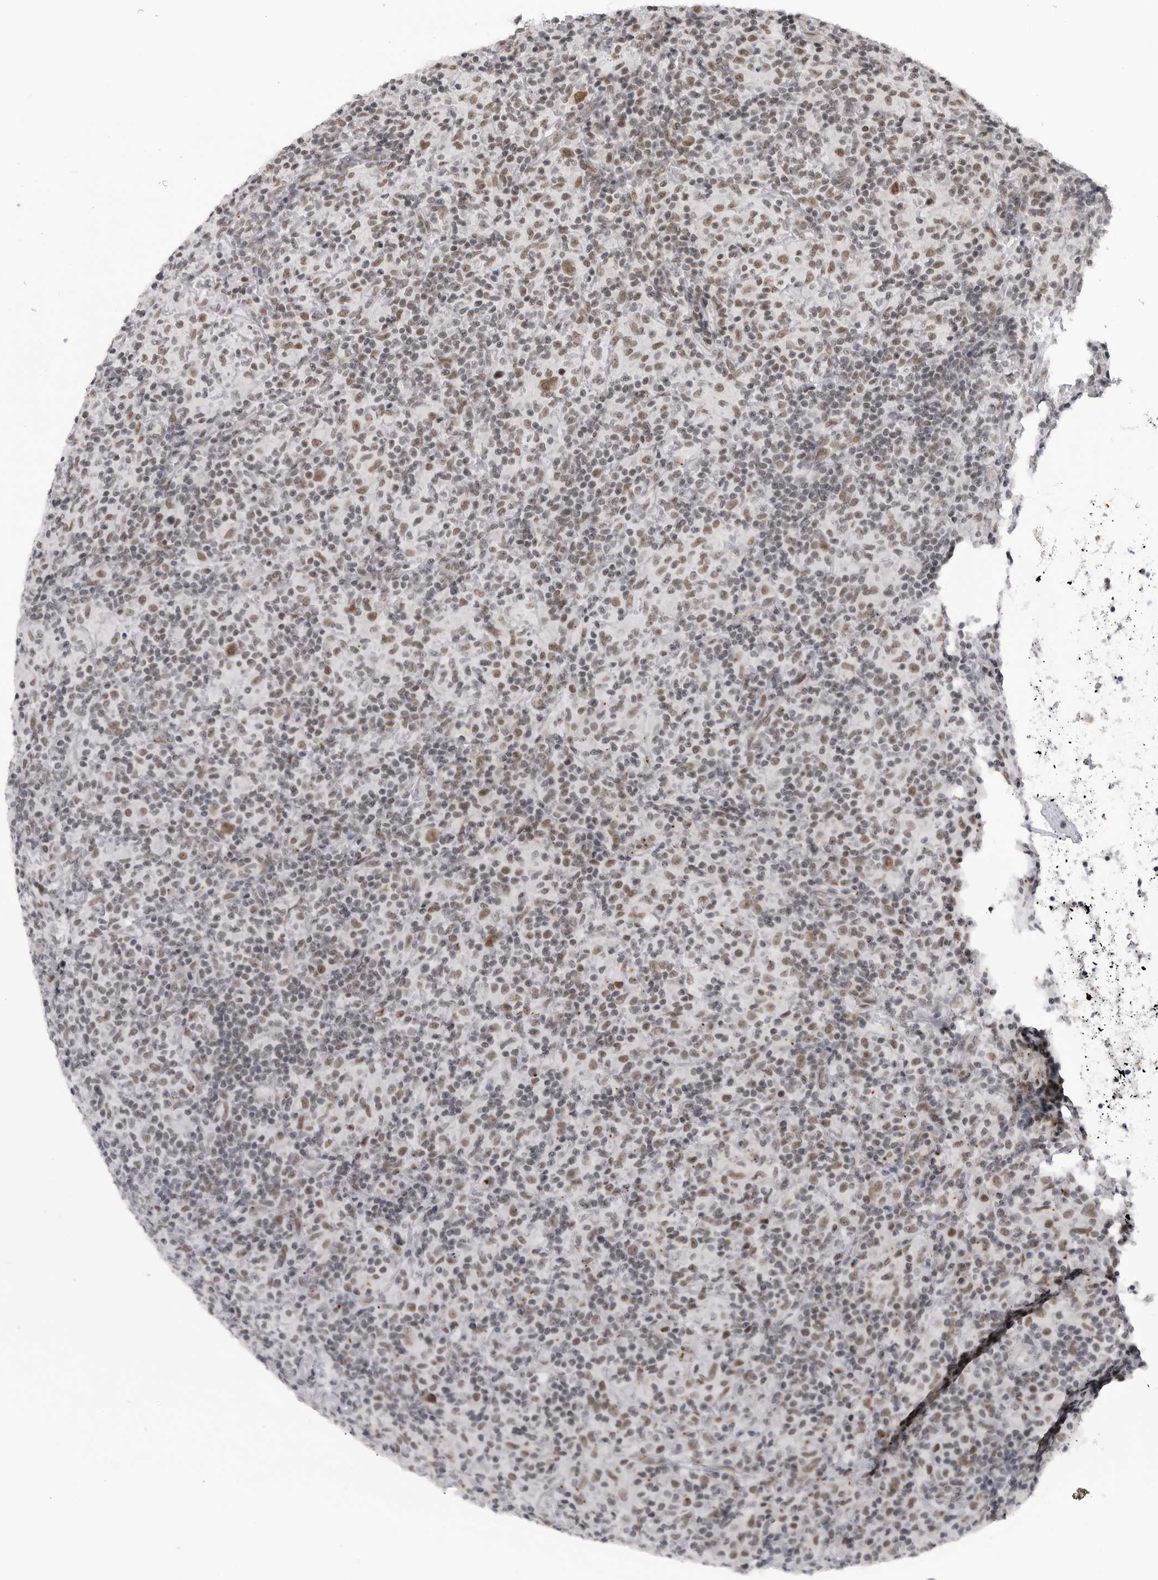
{"staining": {"intensity": "moderate", "quantity": ">75%", "location": "nuclear"}, "tissue": "lymphoma", "cell_type": "Tumor cells", "image_type": "cancer", "snomed": [{"axis": "morphology", "description": "Hodgkin's disease, NOS"}, {"axis": "topography", "description": "Lymph node"}], "caption": "Approximately >75% of tumor cells in human lymphoma exhibit moderate nuclear protein positivity as visualized by brown immunohistochemical staining.", "gene": "RNF26", "patient": {"sex": "male", "age": 70}}